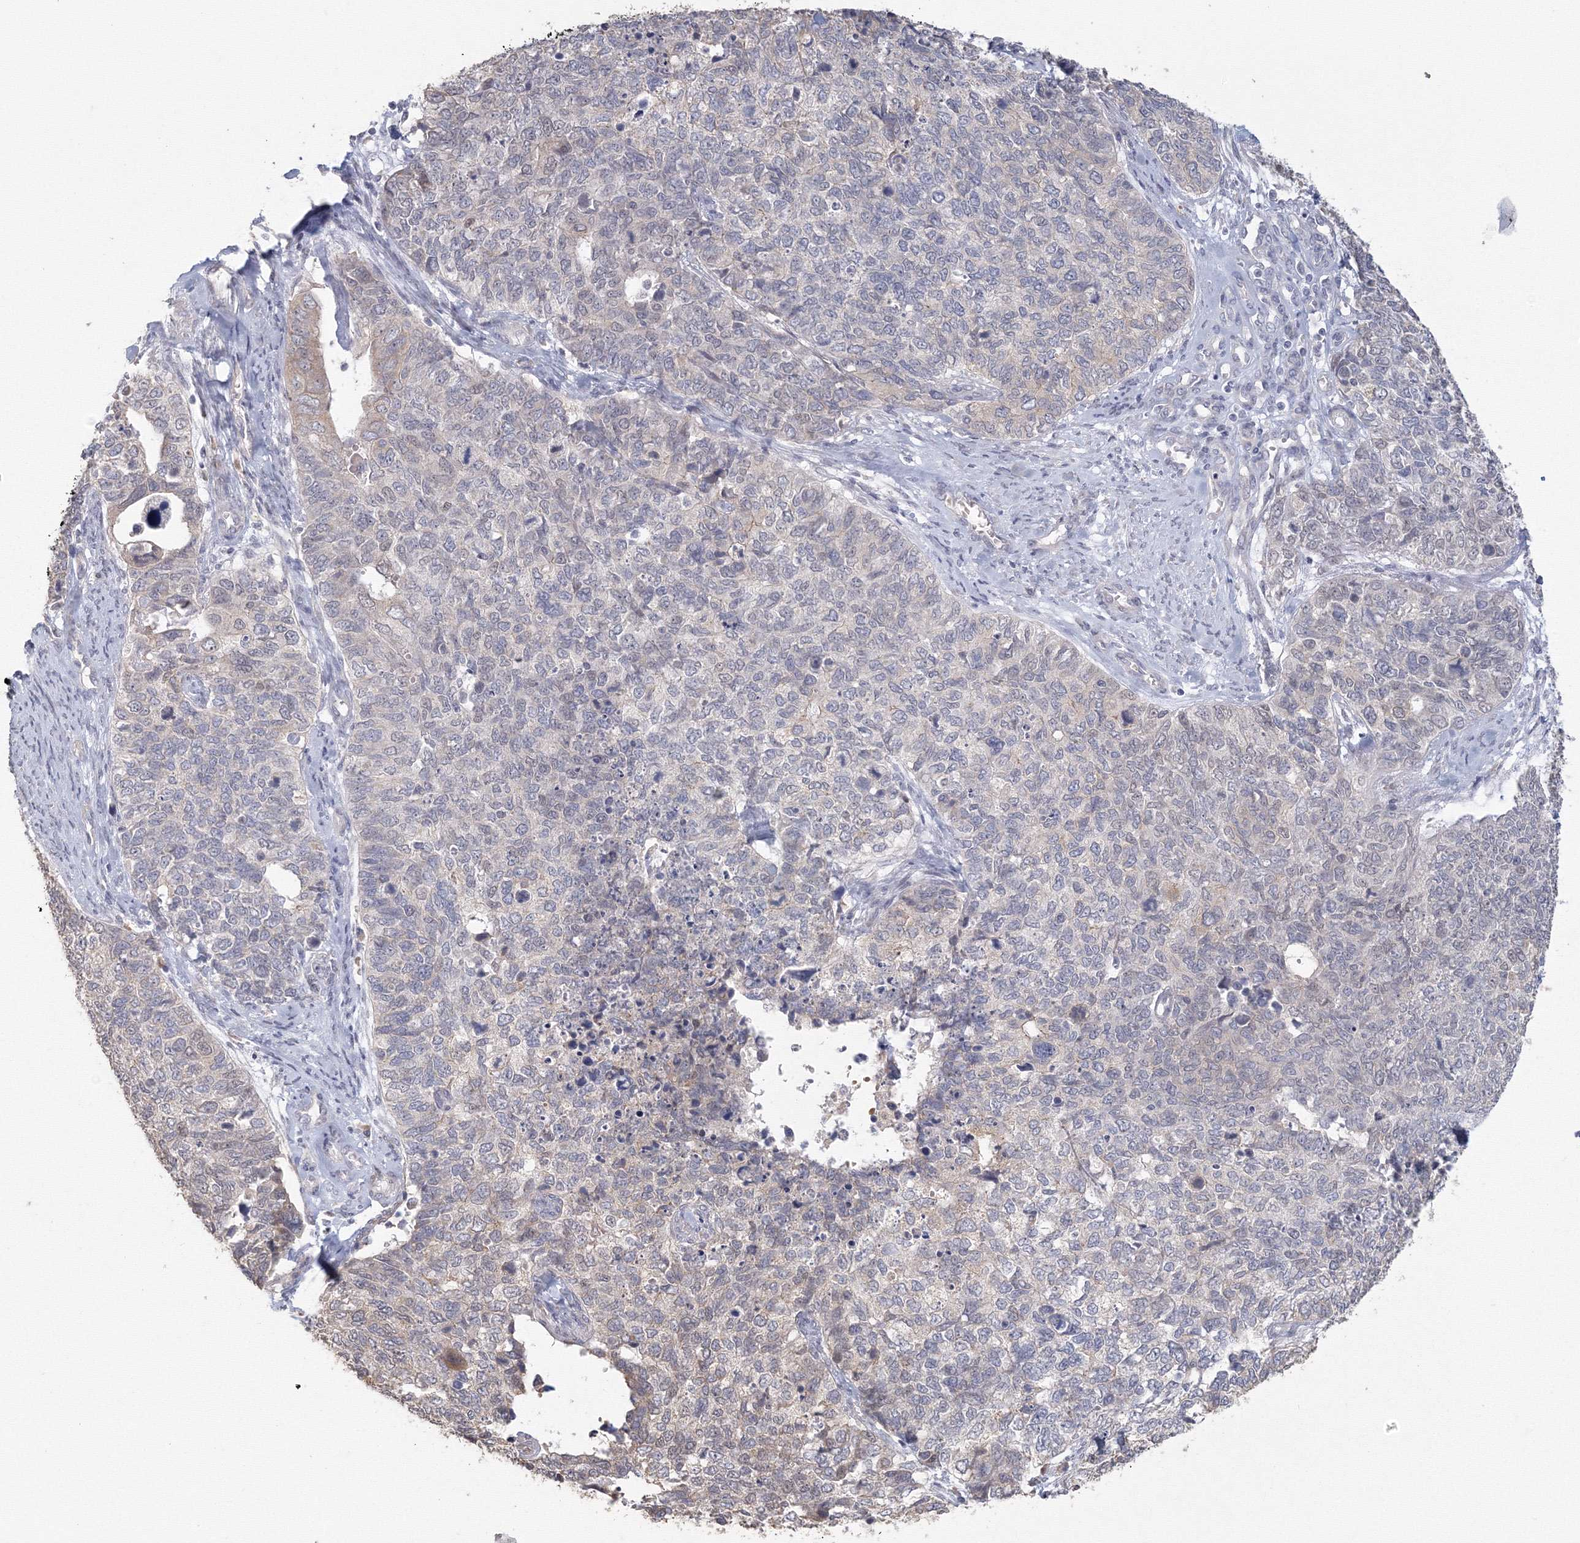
{"staining": {"intensity": "weak", "quantity": "<25%", "location": "cytoplasmic/membranous"}, "tissue": "cervical cancer", "cell_type": "Tumor cells", "image_type": "cancer", "snomed": [{"axis": "morphology", "description": "Squamous cell carcinoma, NOS"}, {"axis": "topography", "description": "Cervix"}], "caption": "High power microscopy photomicrograph of an immunohistochemistry histopathology image of cervical cancer (squamous cell carcinoma), revealing no significant positivity in tumor cells. (DAB (3,3'-diaminobenzidine) immunohistochemistry (IHC) visualized using brightfield microscopy, high magnification).", "gene": "TACC2", "patient": {"sex": "female", "age": 63}}